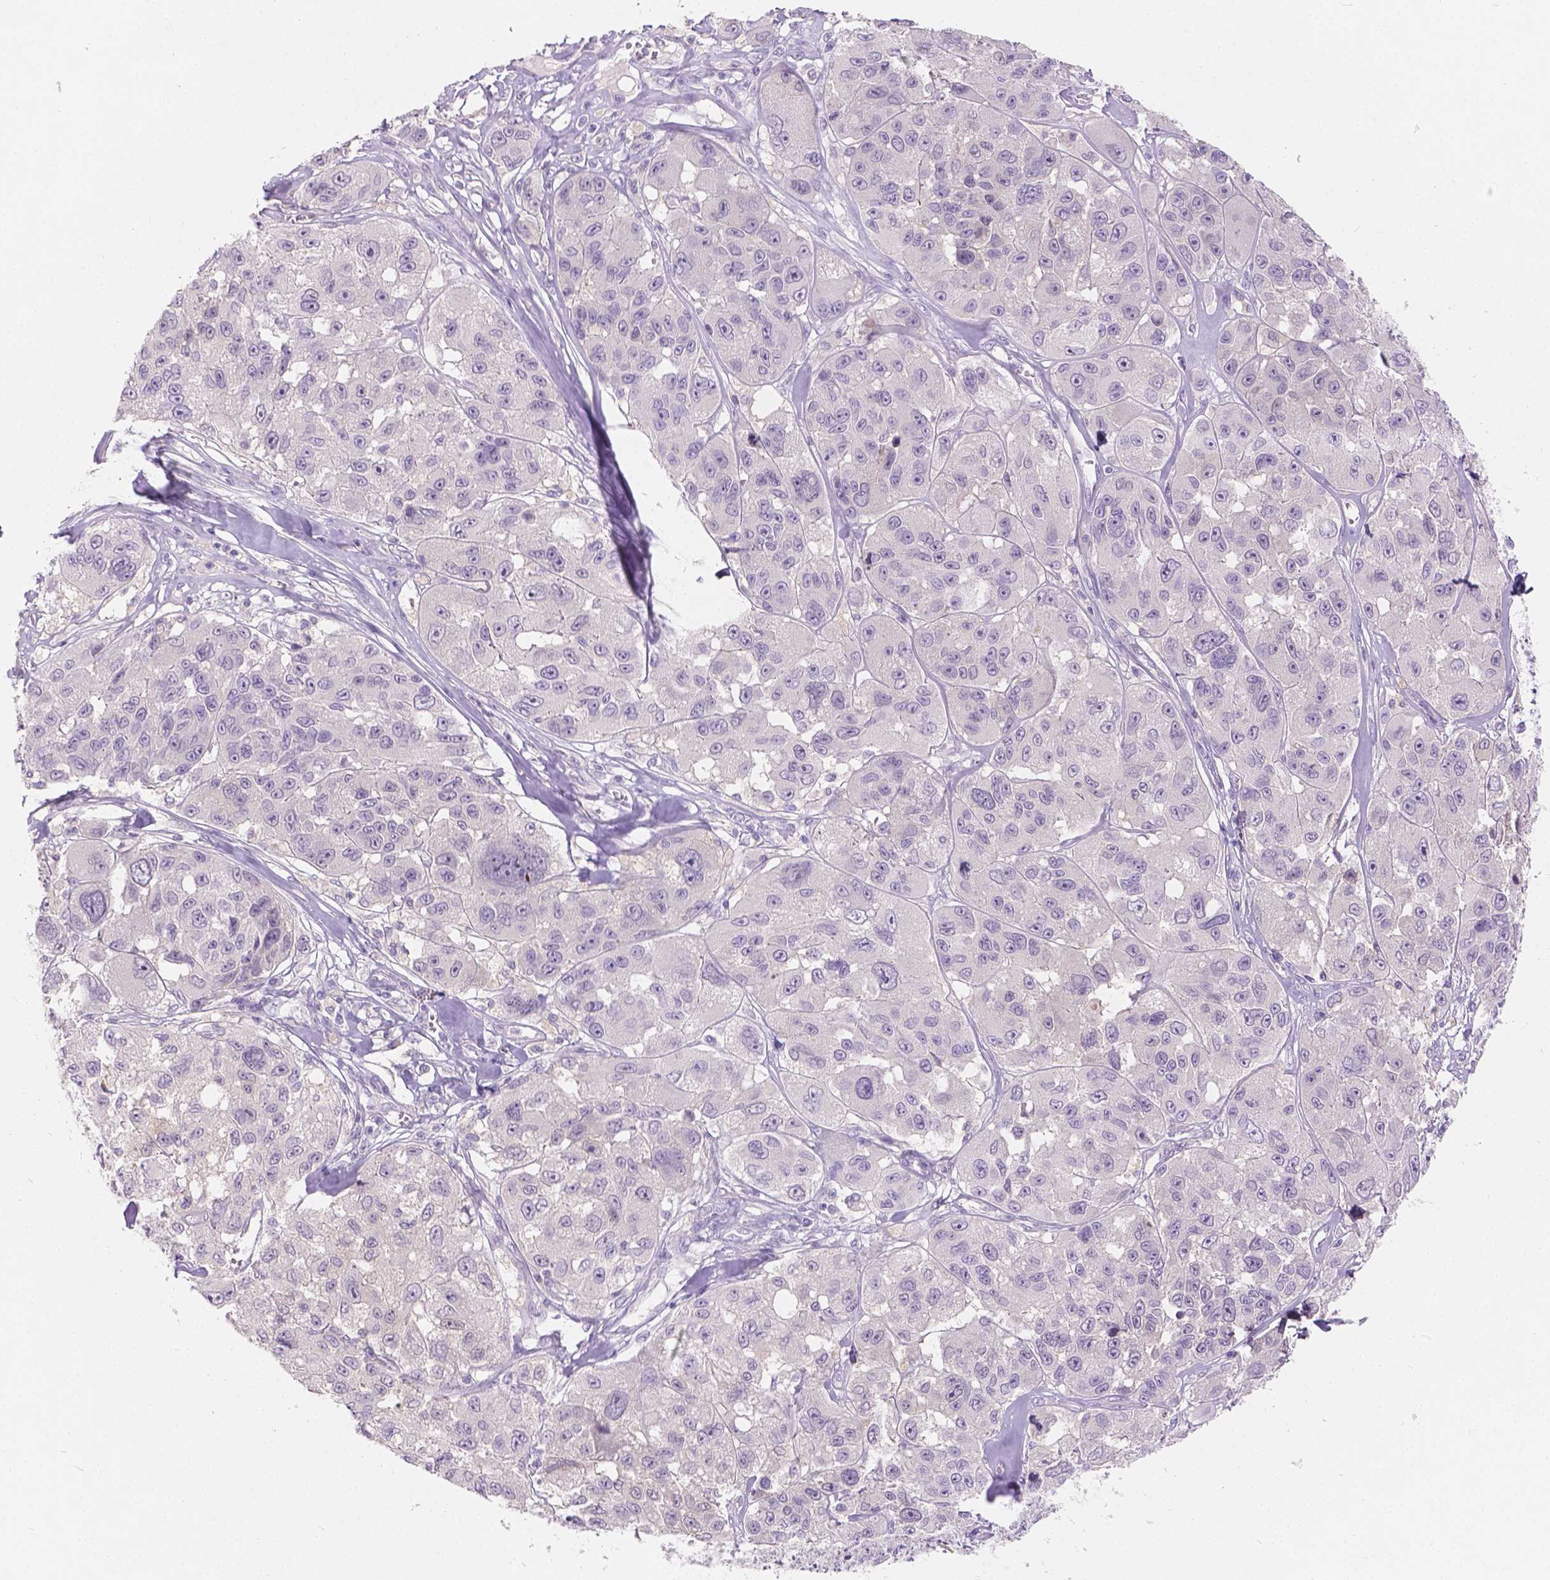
{"staining": {"intensity": "negative", "quantity": "none", "location": "none"}, "tissue": "melanoma", "cell_type": "Tumor cells", "image_type": "cancer", "snomed": [{"axis": "morphology", "description": "Malignant melanoma, NOS"}, {"axis": "topography", "description": "Skin"}], "caption": "IHC of human melanoma exhibits no positivity in tumor cells.", "gene": "PEX11G", "patient": {"sex": "female", "age": 66}}